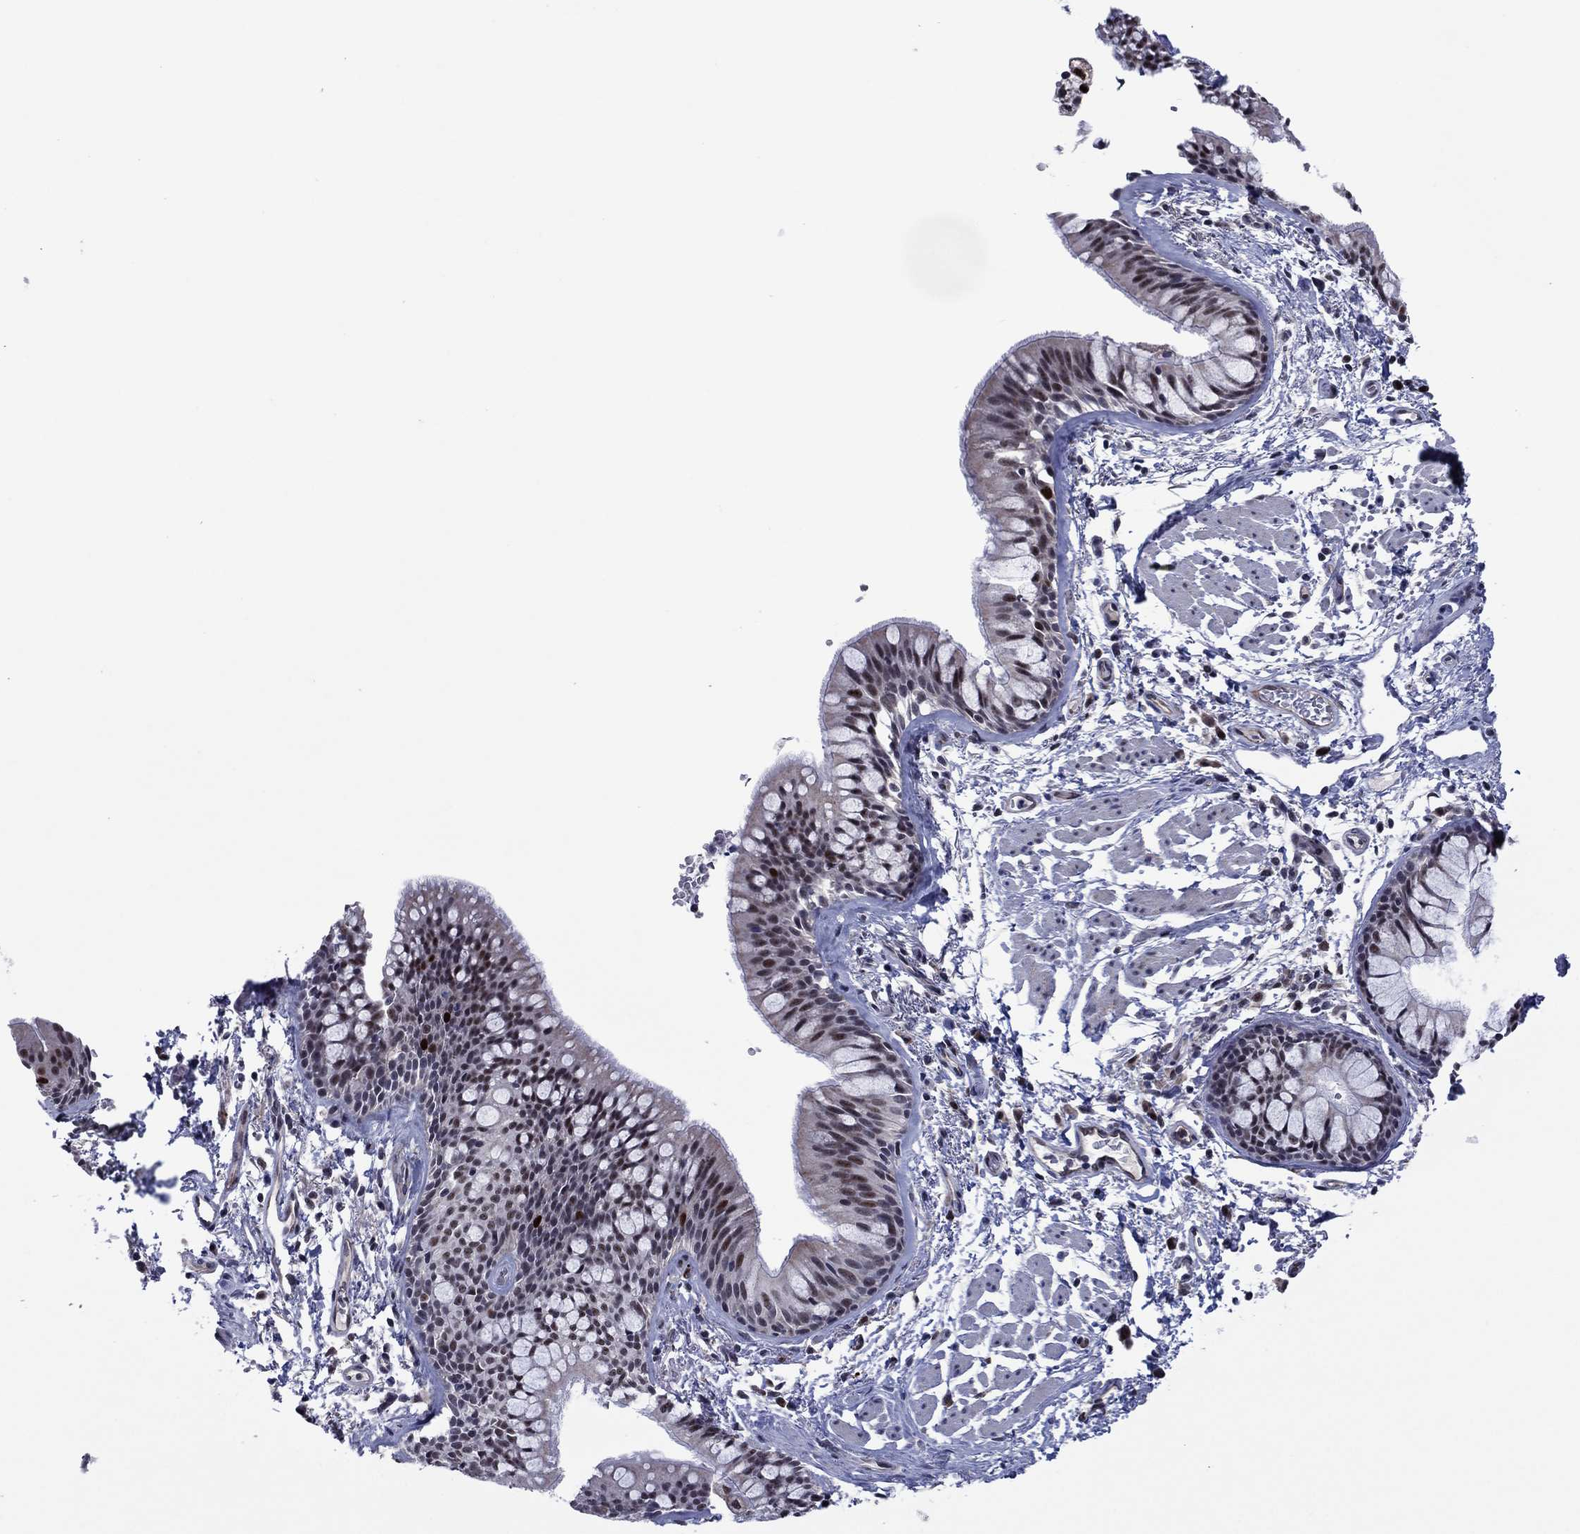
{"staining": {"intensity": "moderate", "quantity": "<25%", "location": "nuclear"}, "tissue": "bronchus", "cell_type": "Respiratory epithelial cells", "image_type": "normal", "snomed": [{"axis": "morphology", "description": "Normal tissue, NOS"}, {"axis": "topography", "description": "Bronchus"}, {"axis": "topography", "description": "Lung"}], "caption": "Immunohistochemistry (IHC) photomicrograph of unremarkable bronchus: human bronchus stained using immunohistochemistry shows low levels of moderate protein expression localized specifically in the nuclear of respiratory epithelial cells, appearing as a nuclear brown color.", "gene": "CDCA5", "patient": {"sex": "female", "age": 57}}